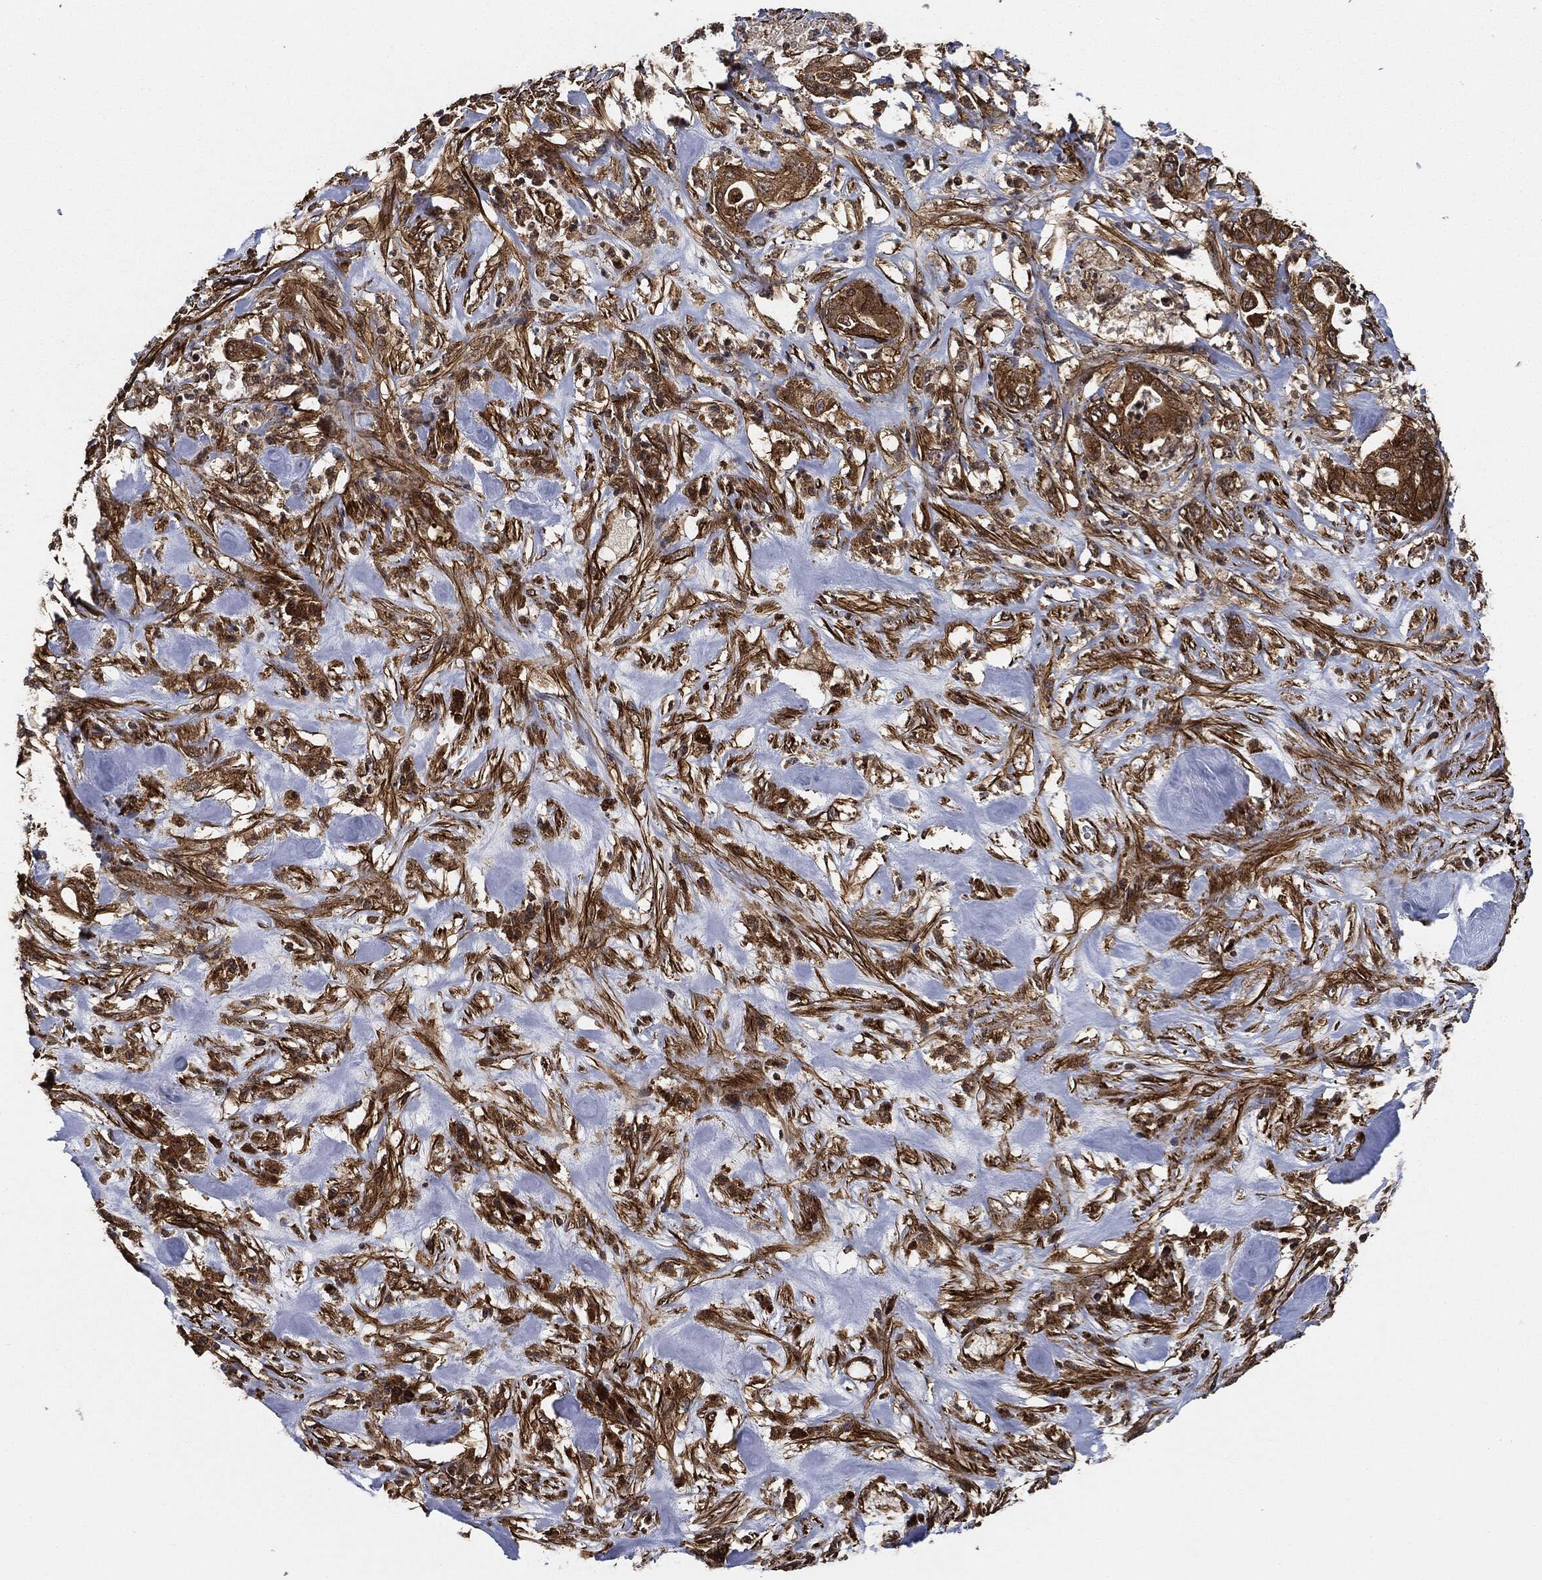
{"staining": {"intensity": "strong", "quantity": ">75%", "location": "cytoplasmic/membranous"}, "tissue": "pancreatic cancer", "cell_type": "Tumor cells", "image_type": "cancer", "snomed": [{"axis": "morphology", "description": "Adenocarcinoma, NOS"}, {"axis": "topography", "description": "Pancreas"}], "caption": "This histopathology image demonstrates IHC staining of pancreatic cancer (adenocarcinoma), with high strong cytoplasmic/membranous expression in approximately >75% of tumor cells.", "gene": "CEP290", "patient": {"sex": "male", "age": 71}}